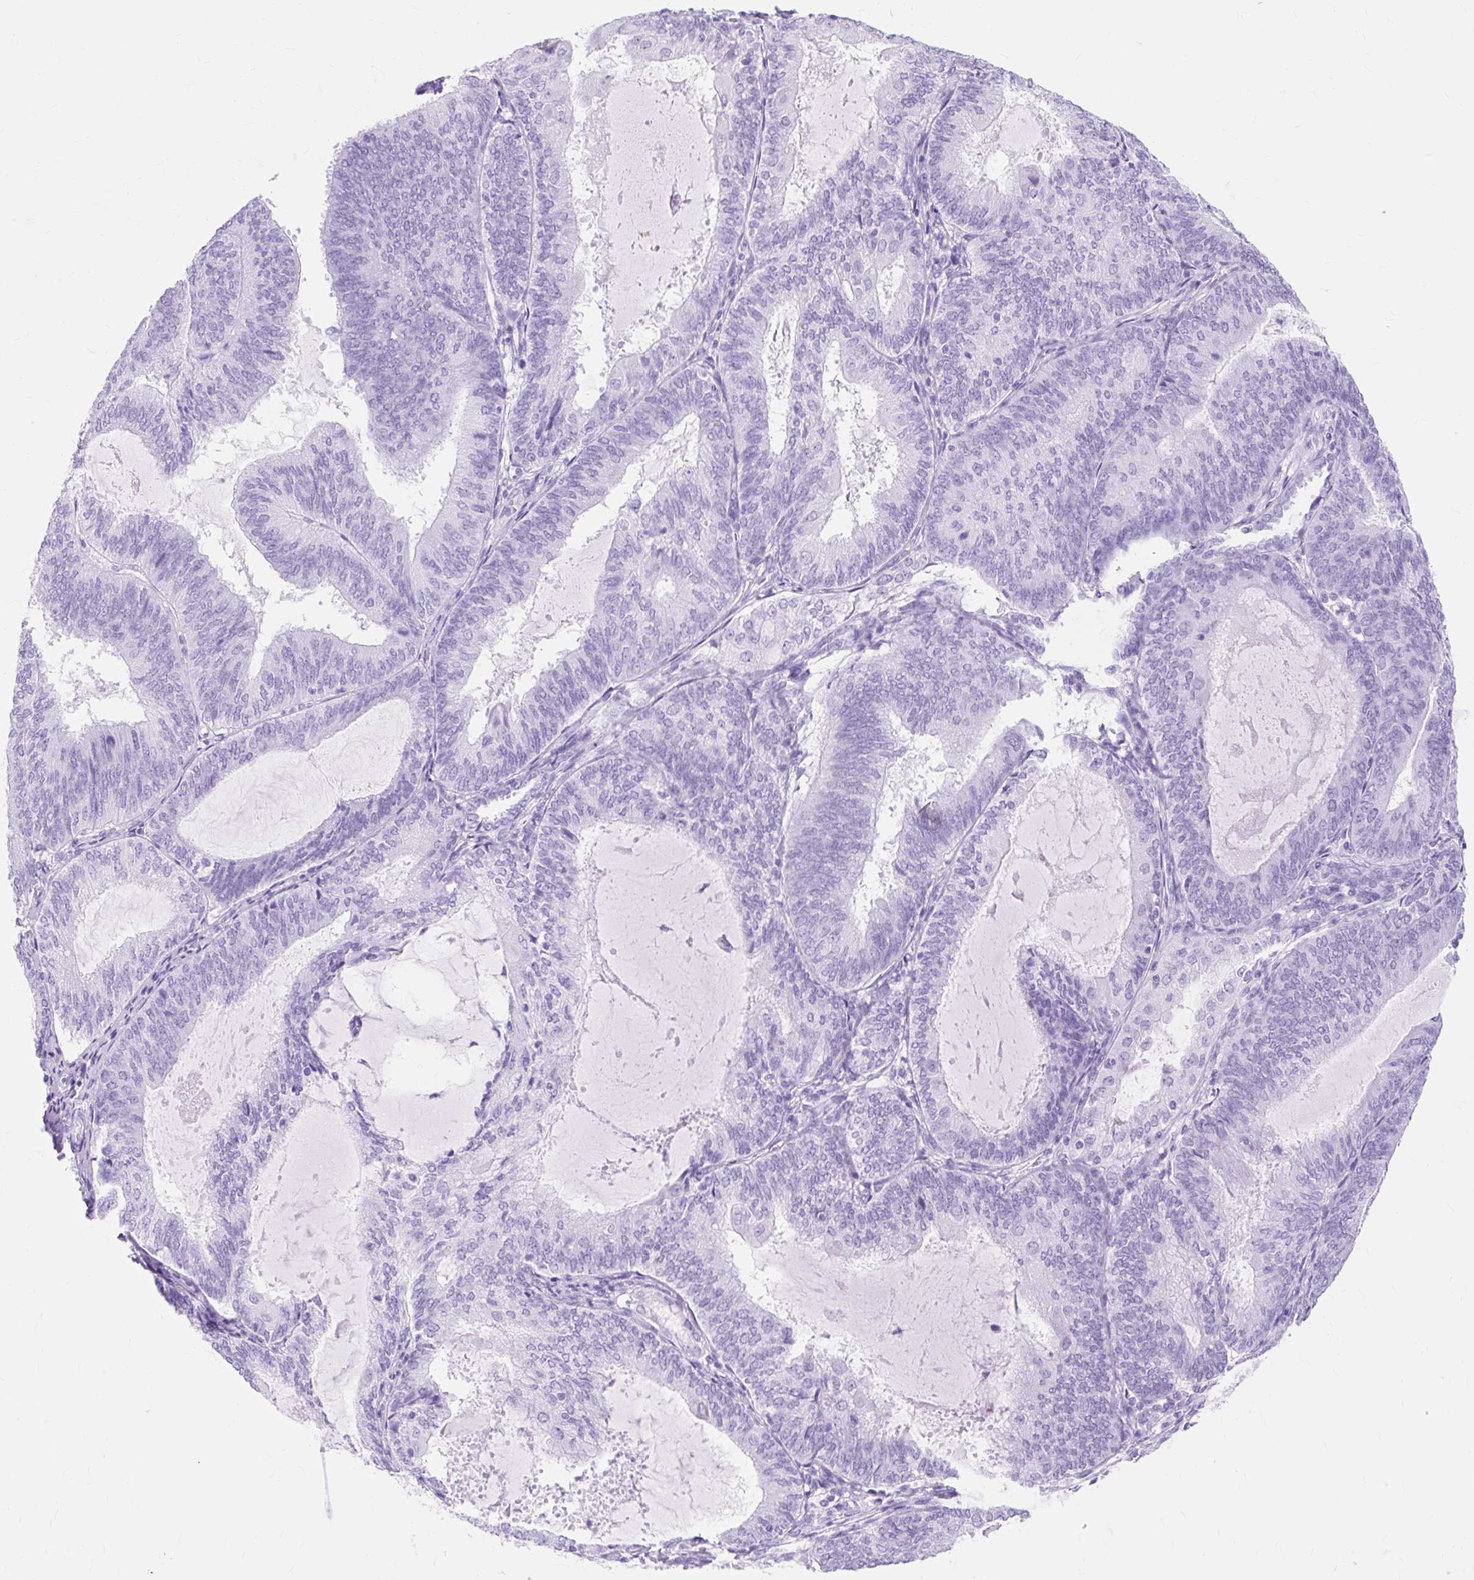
{"staining": {"intensity": "negative", "quantity": "none", "location": "none"}, "tissue": "endometrial cancer", "cell_type": "Tumor cells", "image_type": "cancer", "snomed": [{"axis": "morphology", "description": "Adenocarcinoma, NOS"}, {"axis": "topography", "description": "Endometrium"}], "caption": "DAB immunohistochemical staining of human endometrial cancer (adenocarcinoma) reveals no significant expression in tumor cells.", "gene": "MBP", "patient": {"sex": "female", "age": 81}}